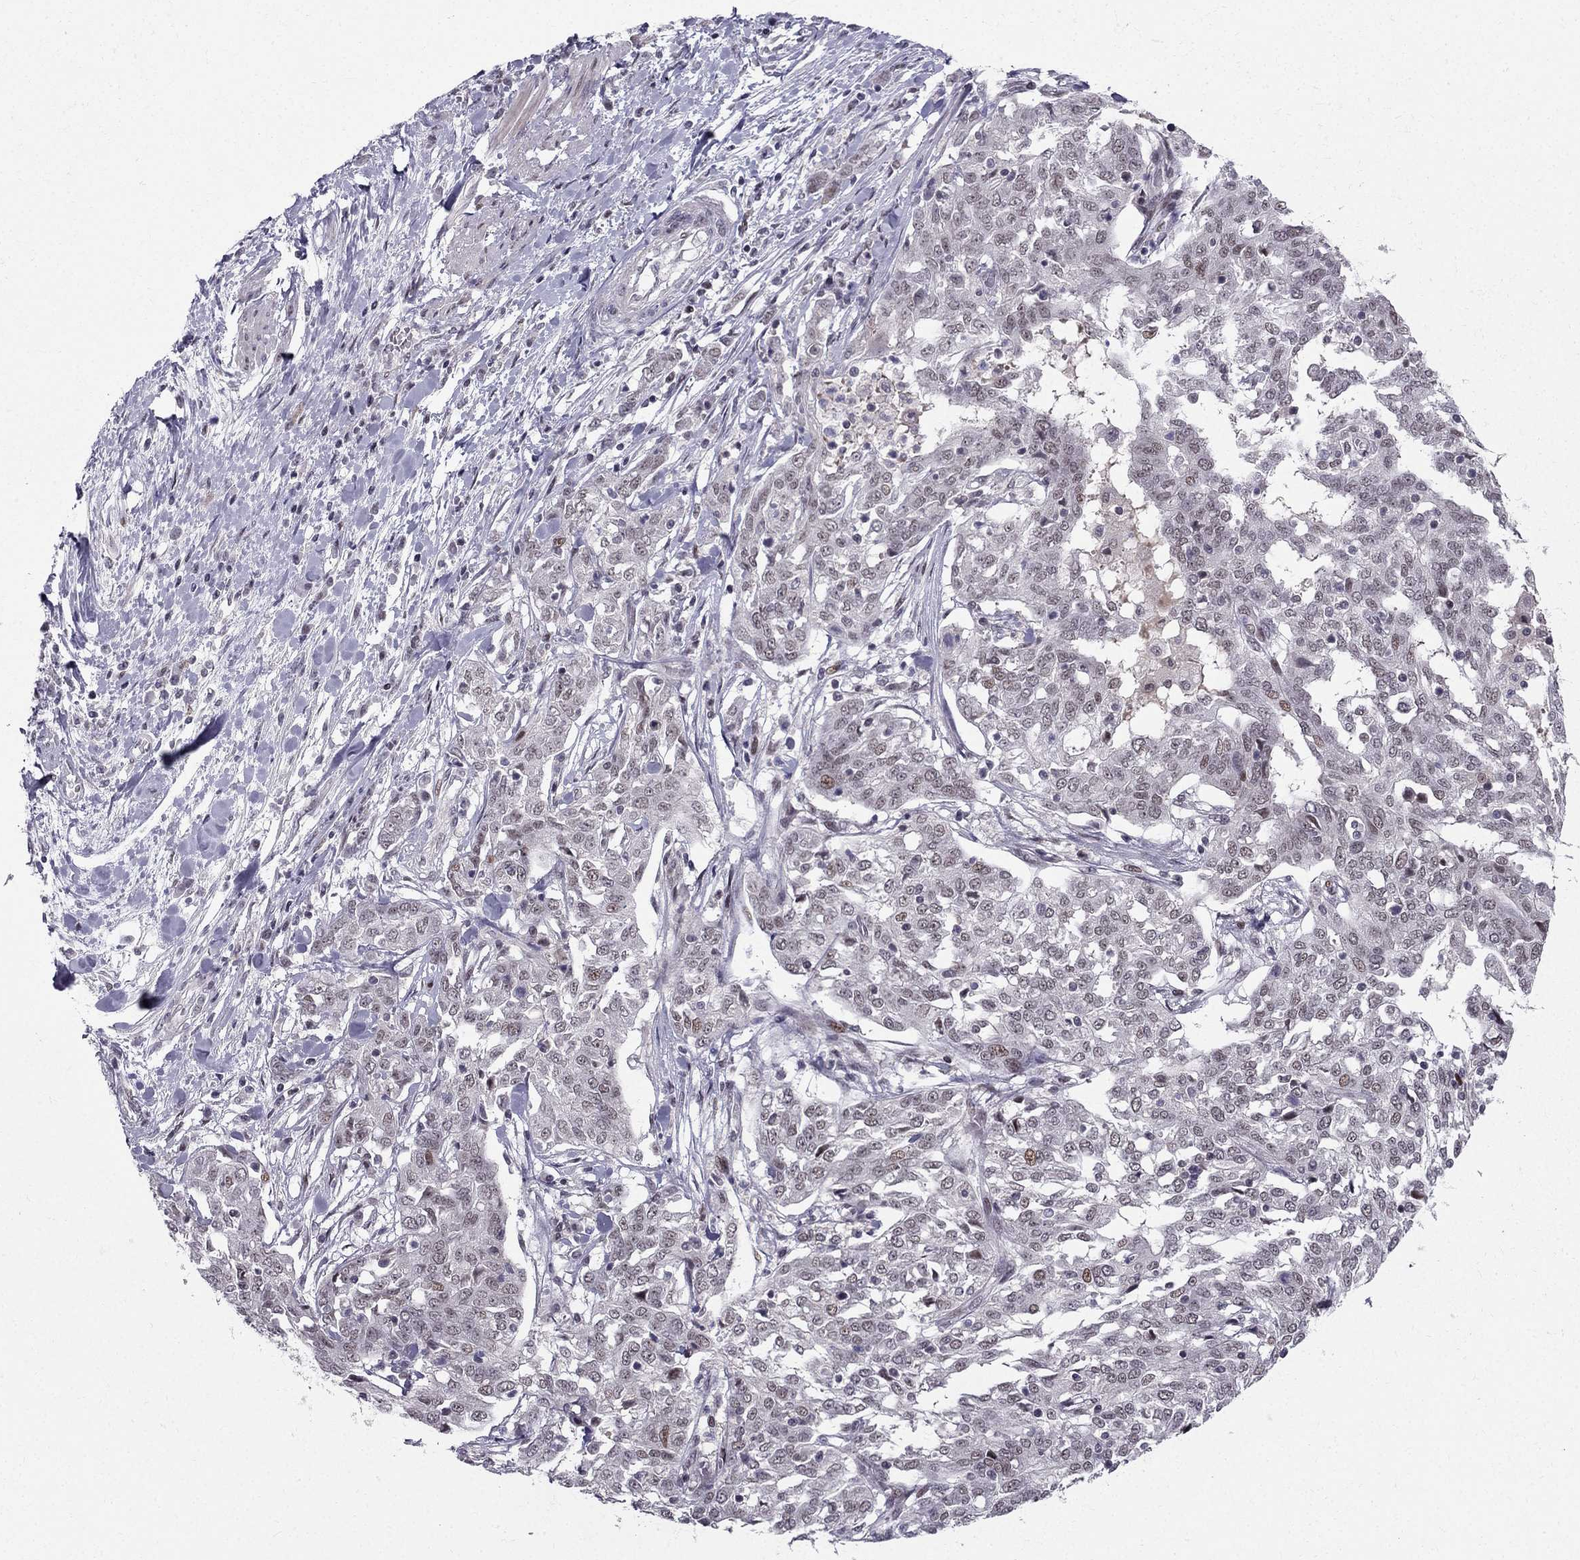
{"staining": {"intensity": "weak", "quantity": "<25%", "location": "nuclear"}, "tissue": "ovarian cancer", "cell_type": "Tumor cells", "image_type": "cancer", "snomed": [{"axis": "morphology", "description": "Cystadenocarcinoma, serous, NOS"}, {"axis": "topography", "description": "Ovary"}], "caption": "This is an immunohistochemistry (IHC) photomicrograph of human serous cystadenocarcinoma (ovarian). There is no staining in tumor cells.", "gene": "RPRD2", "patient": {"sex": "female", "age": 67}}